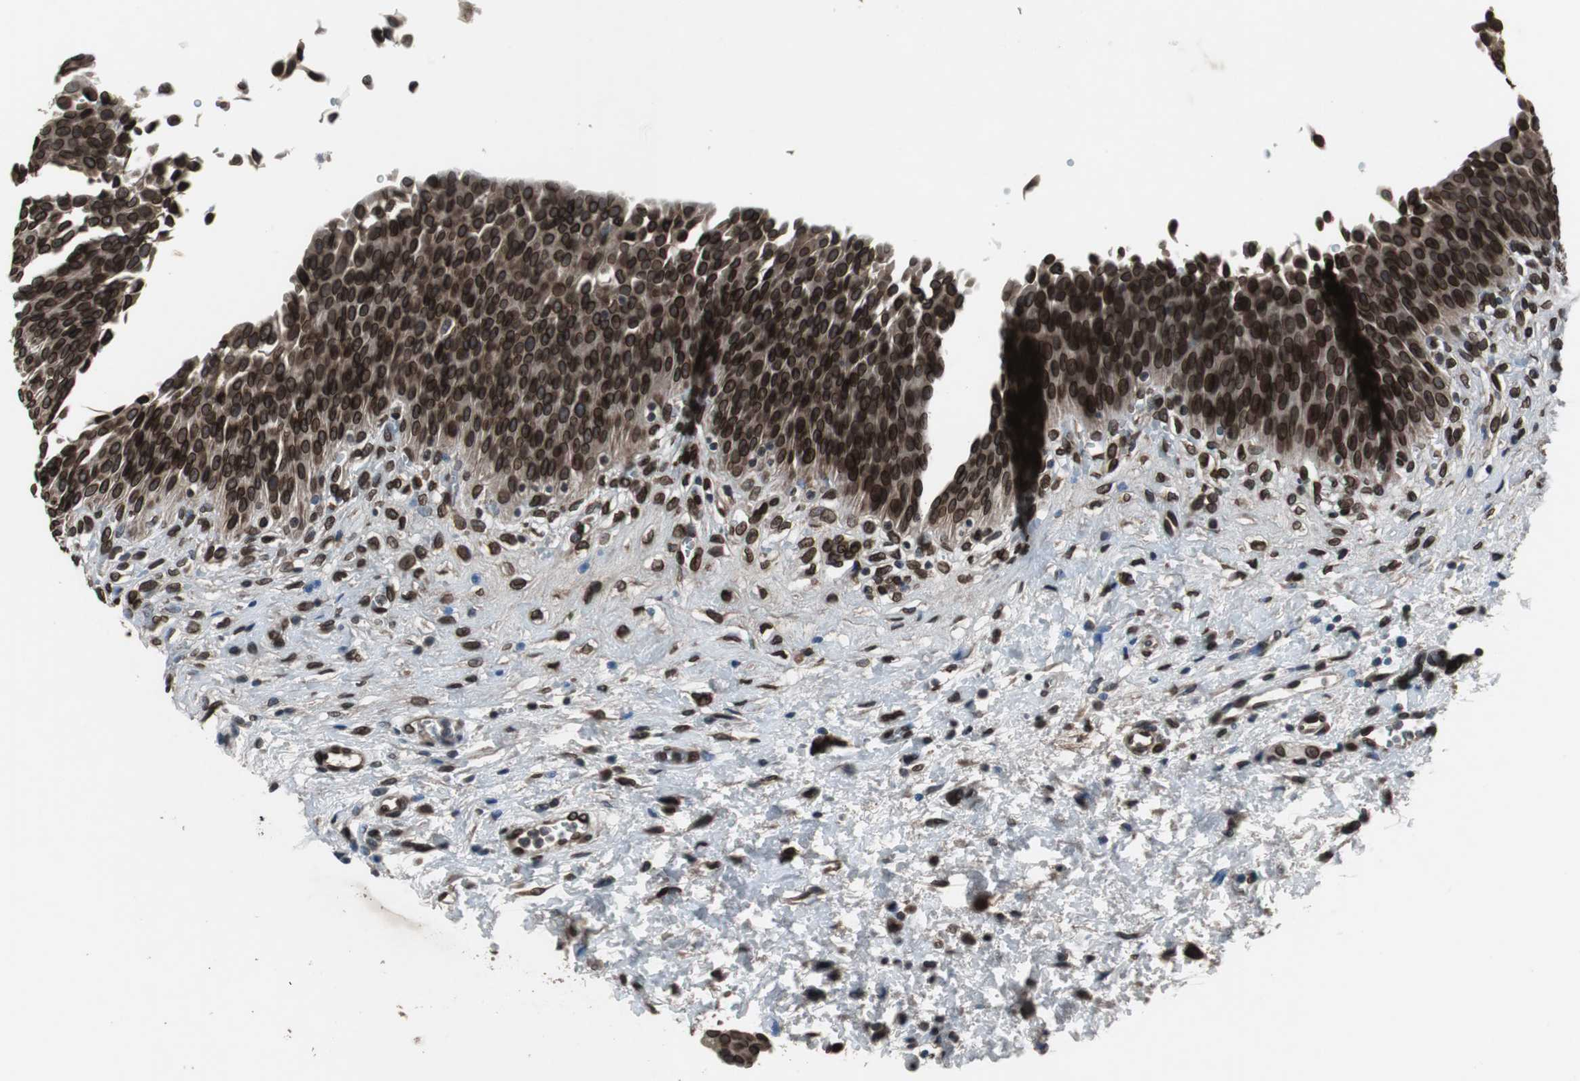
{"staining": {"intensity": "strong", "quantity": ">75%", "location": "cytoplasmic/membranous,nuclear"}, "tissue": "urinary bladder", "cell_type": "Urothelial cells", "image_type": "normal", "snomed": [{"axis": "morphology", "description": "Normal tissue, NOS"}, {"axis": "morphology", "description": "Dysplasia, NOS"}, {"axis": "topography", "description": "Urinary bladder"}], "caption": "IHC (DAB (3,3'-diaminobenzidine)) staining of normal human urinary bladder exhibits strong cytoplasmic/membranous,nuclear protein positivity in approximately >75% of urothelial cells. The protein of interest is shown in brown color, while the nuclei are stained blue.", "gene": "LMNA", "patient": {"sex": "male", "age": 35}}